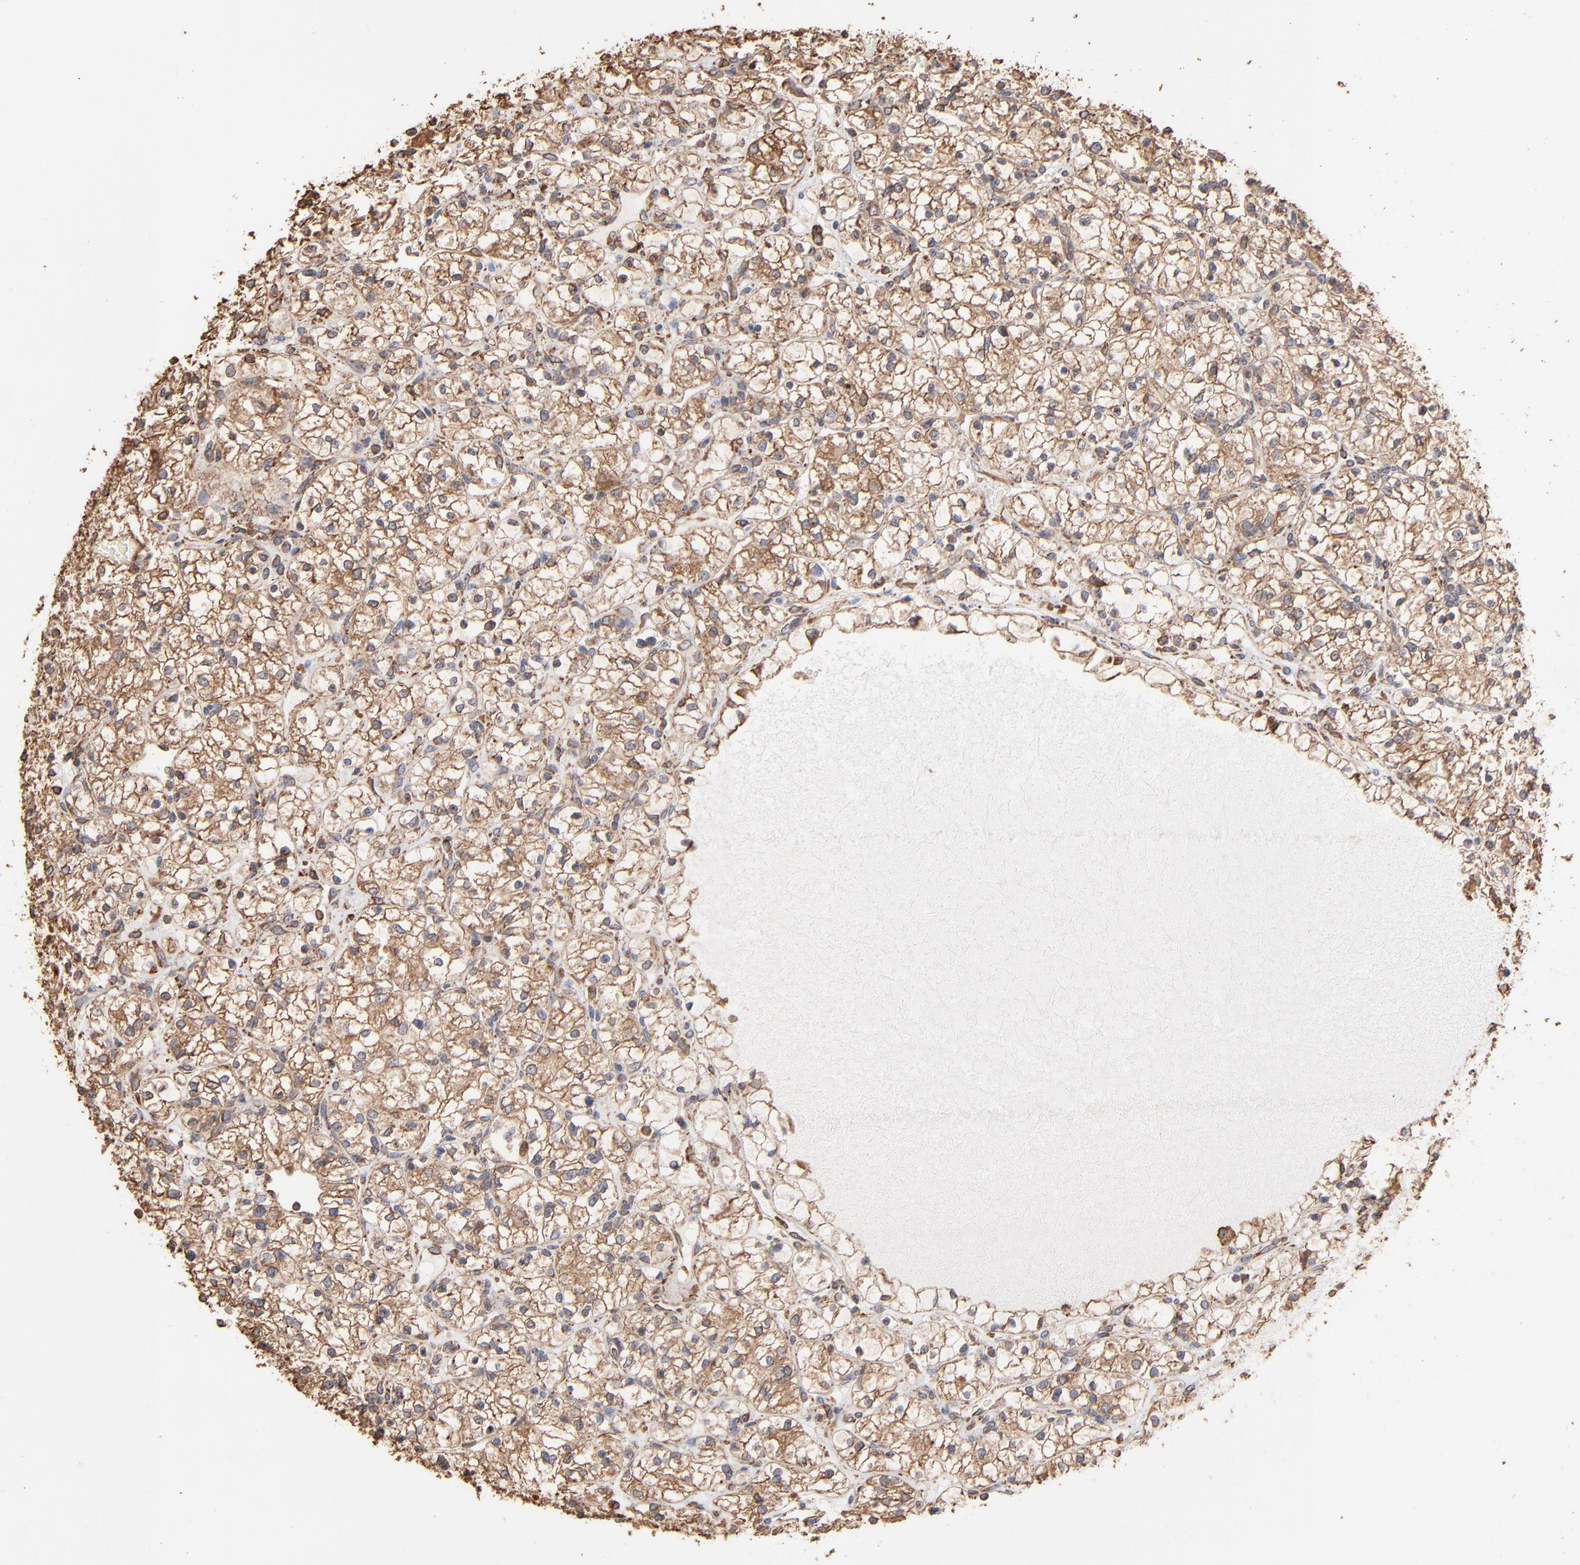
{"staining": {"intensity": "weak", "quantity": "25%-75%", "location": "cytoplasmic/membranous"}, "tissue": "renal cancer", "cell_type": "Tumor cells", "image_type": "cancer", "snomed": [{"axis": "morphology", "description": "Adenocarcinoma, NOS"}, {"axis": "topography", "description": "Kidney"}], "caption": "Renal adenocarcinoma tissue displays weak cytoplasmic/membranous staining in approximately 25%-75% of tumor cells The staining was performed using DAB, with brown indicating positive protein expression. Nuclei are stained blue with hematoxylin.", "gene": "PDIA3", "patient": {"sex": "female", "age": 60}}